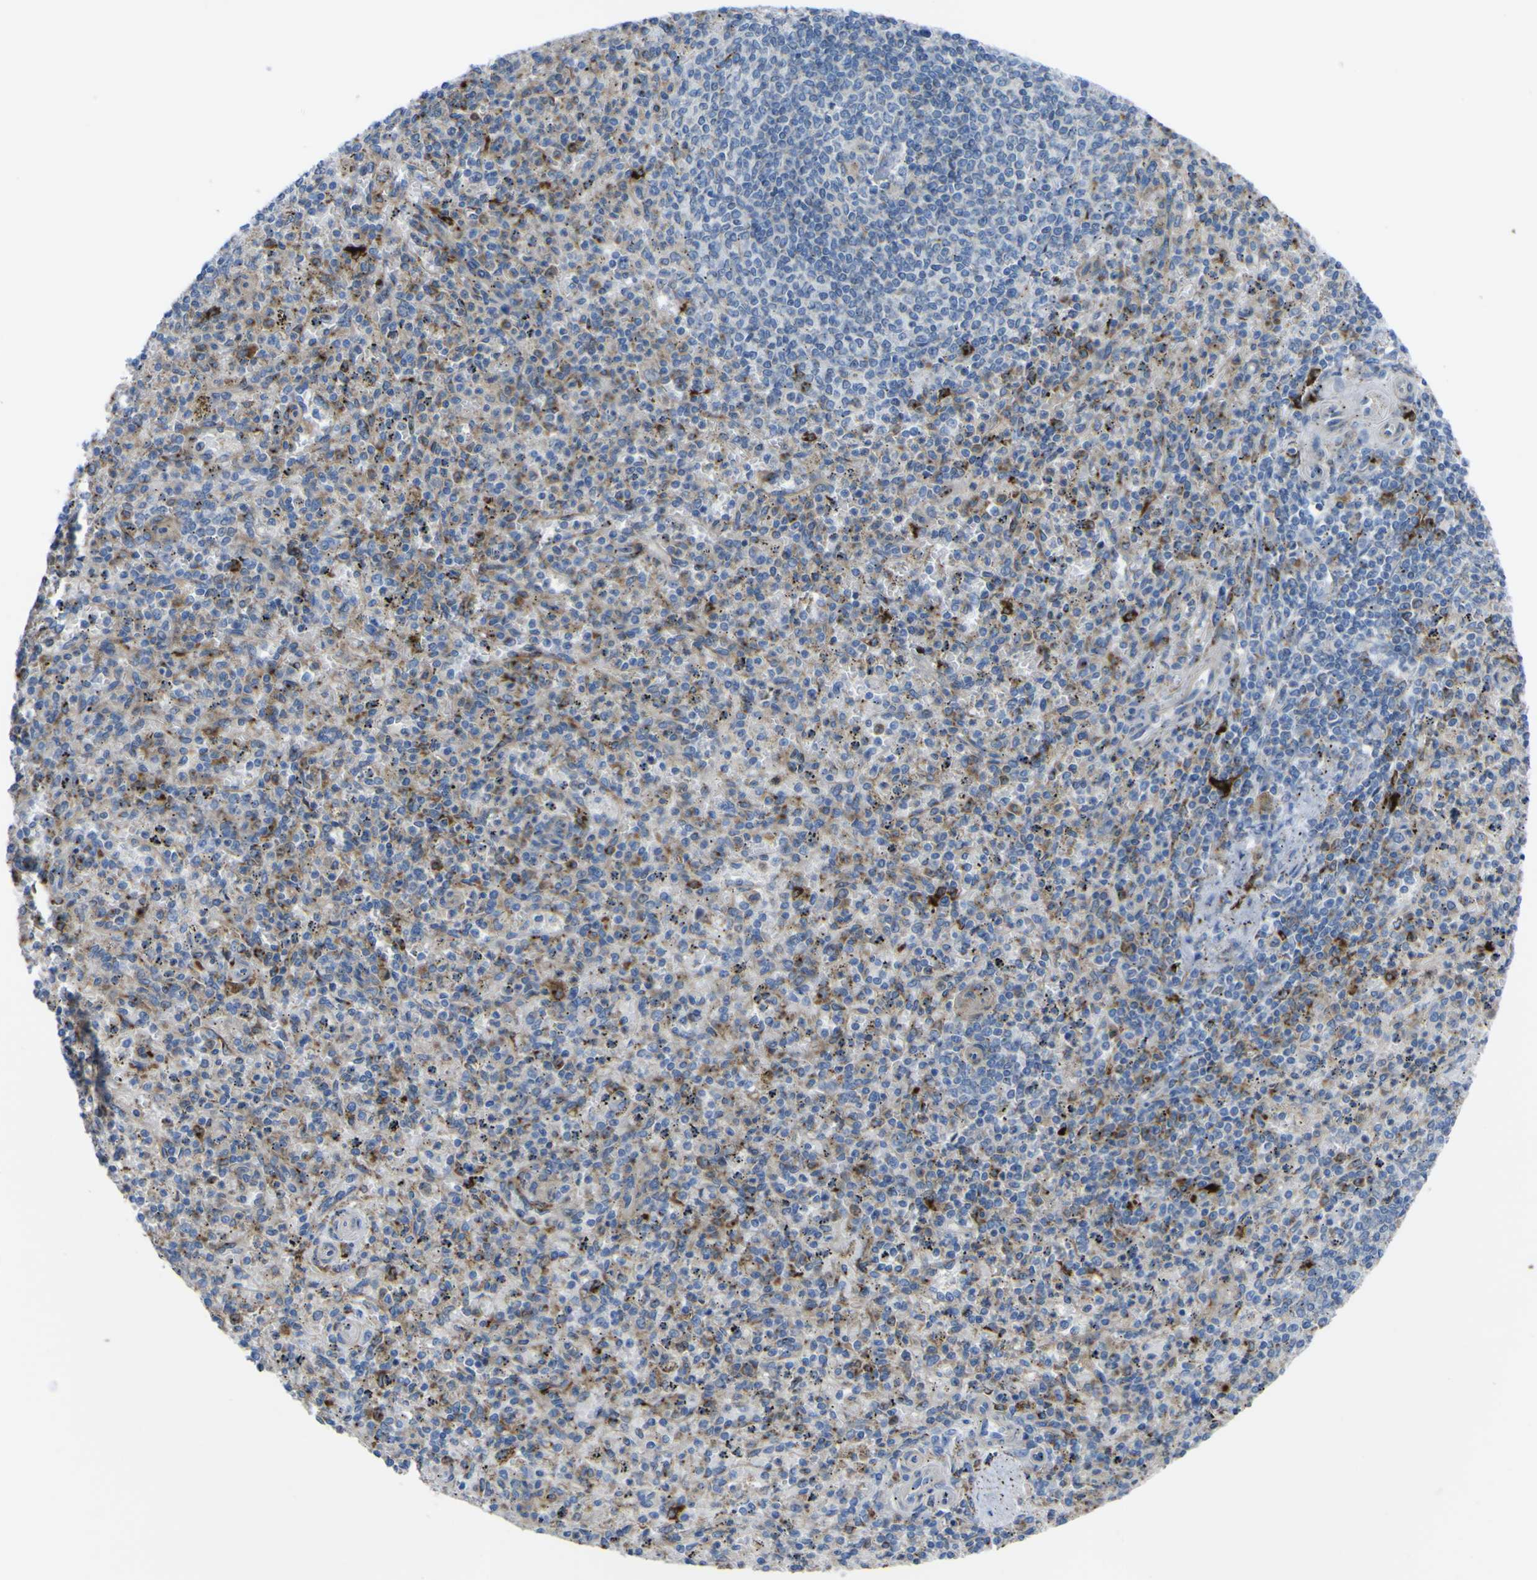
{"staining": {"intensity": "strong", "quantity": "<25%", "location": "cytoplasmic/membranous"}, "tissue": "spleen", "cell_type": "Cells in red pulp", "image_type": "normal", "snomed": [{"axis": "morphology", "description": "Normal tissue, NOS"}, {"axis": "topography", "description": "Spleen"}], "caption": "Spleen stained with immunohistochemistry (IHC) shows strong cytoplasmic/membranous expression in about <25% of cells in red pulp. The protein is shown in brown color, while the nuclei are stained blue.", "gene": "CST3", "patient": {"sex": "male", "age": 72}}